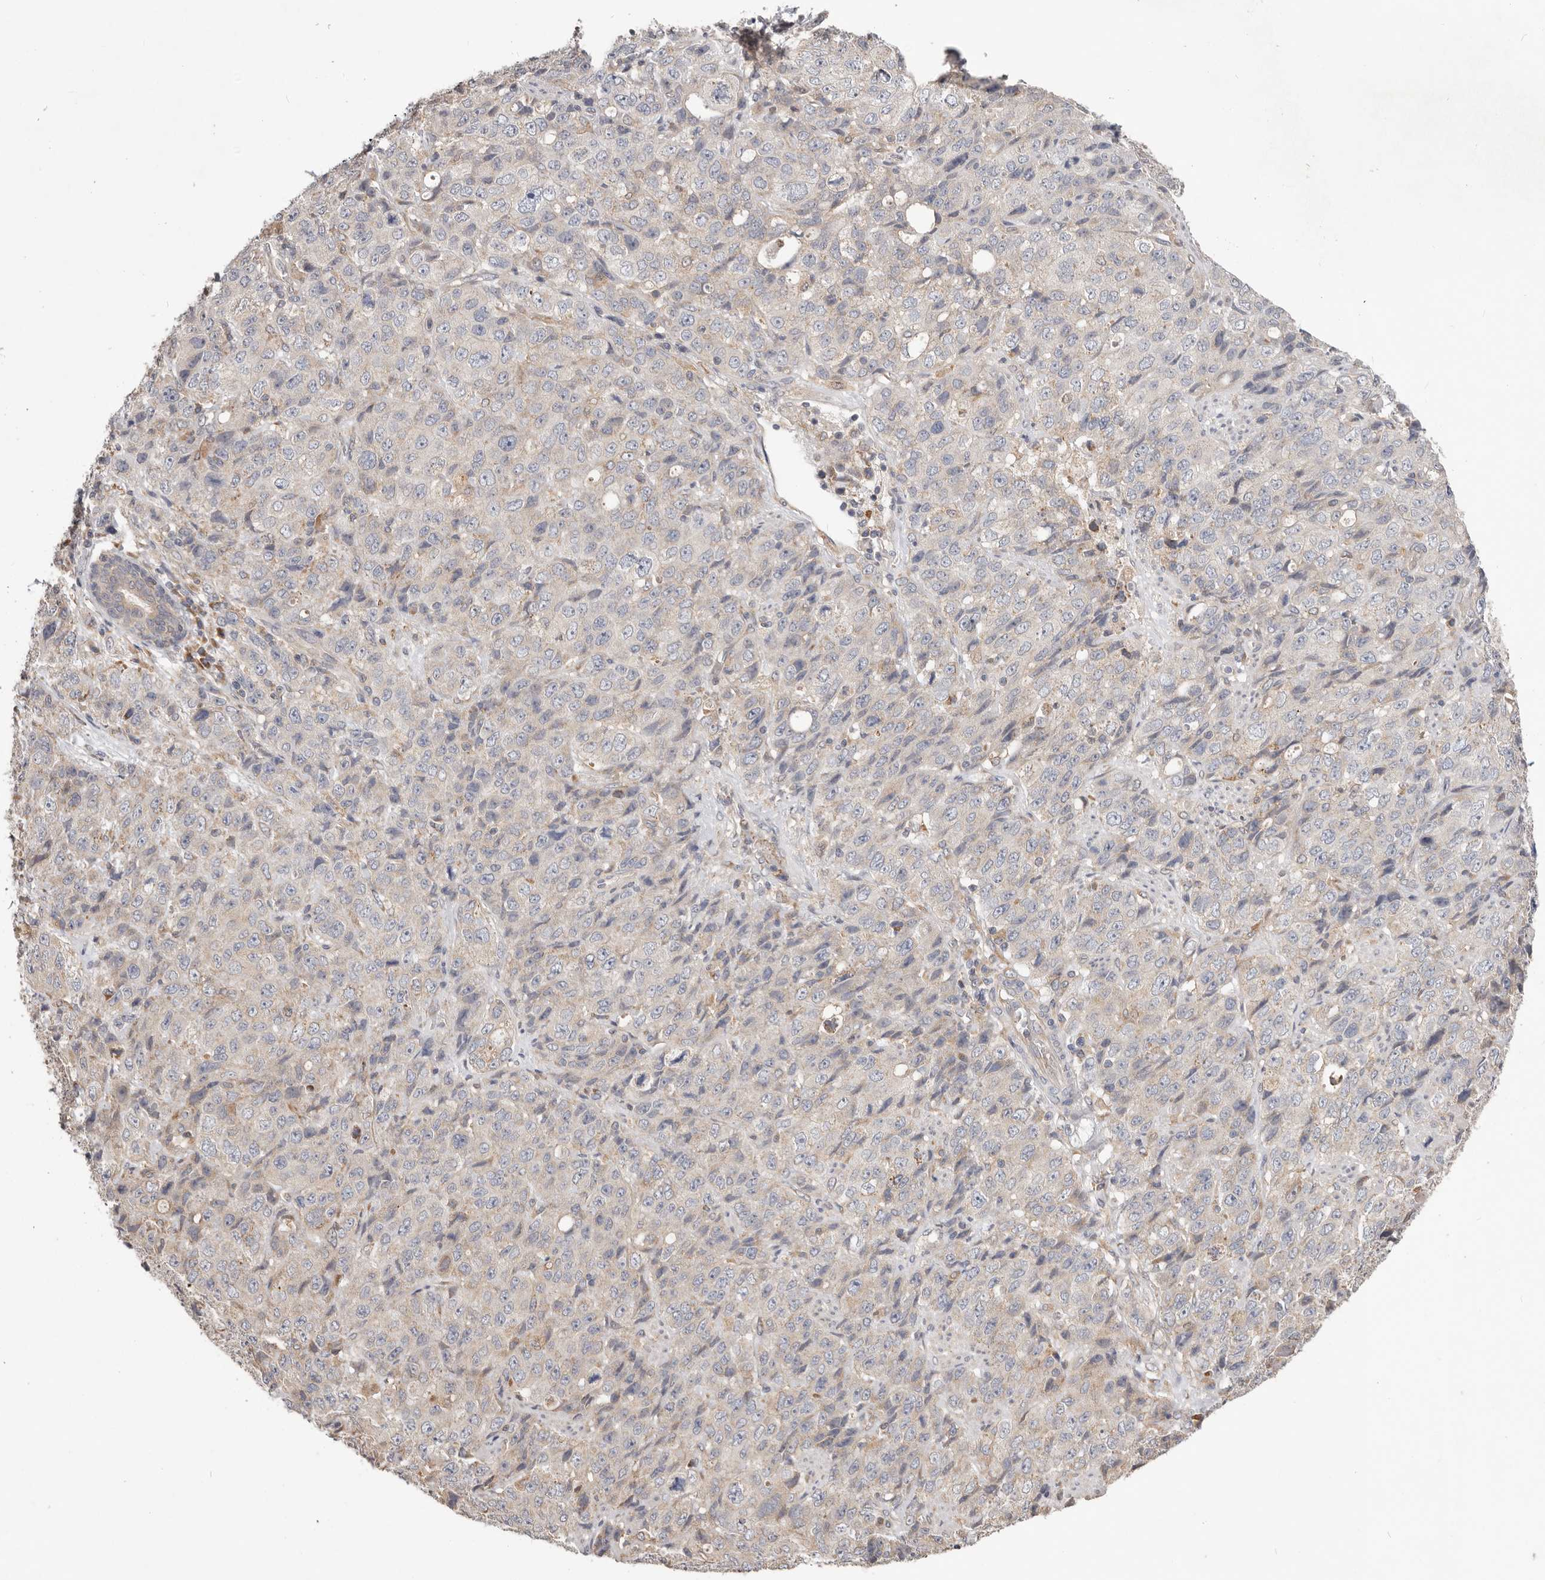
{"staining": {"intensity": "negative", "quantity": "none", "location": "none"}, "tissue": "stomach cancer", "cell_type": "Tumor cells", "image_type": "cancer", "snomed": [{"axis": "morphology", "description": "Adenocarcinoma, NOS"}, {"axis": "topography", "description": "Stomach"}], "caption": "Immunohistochemical staining of adenocarcinoma (stomach) shows no significant staining in tumor cells.", "gene": "LRP6", "patient": {"sex": "male", "age": 48}}